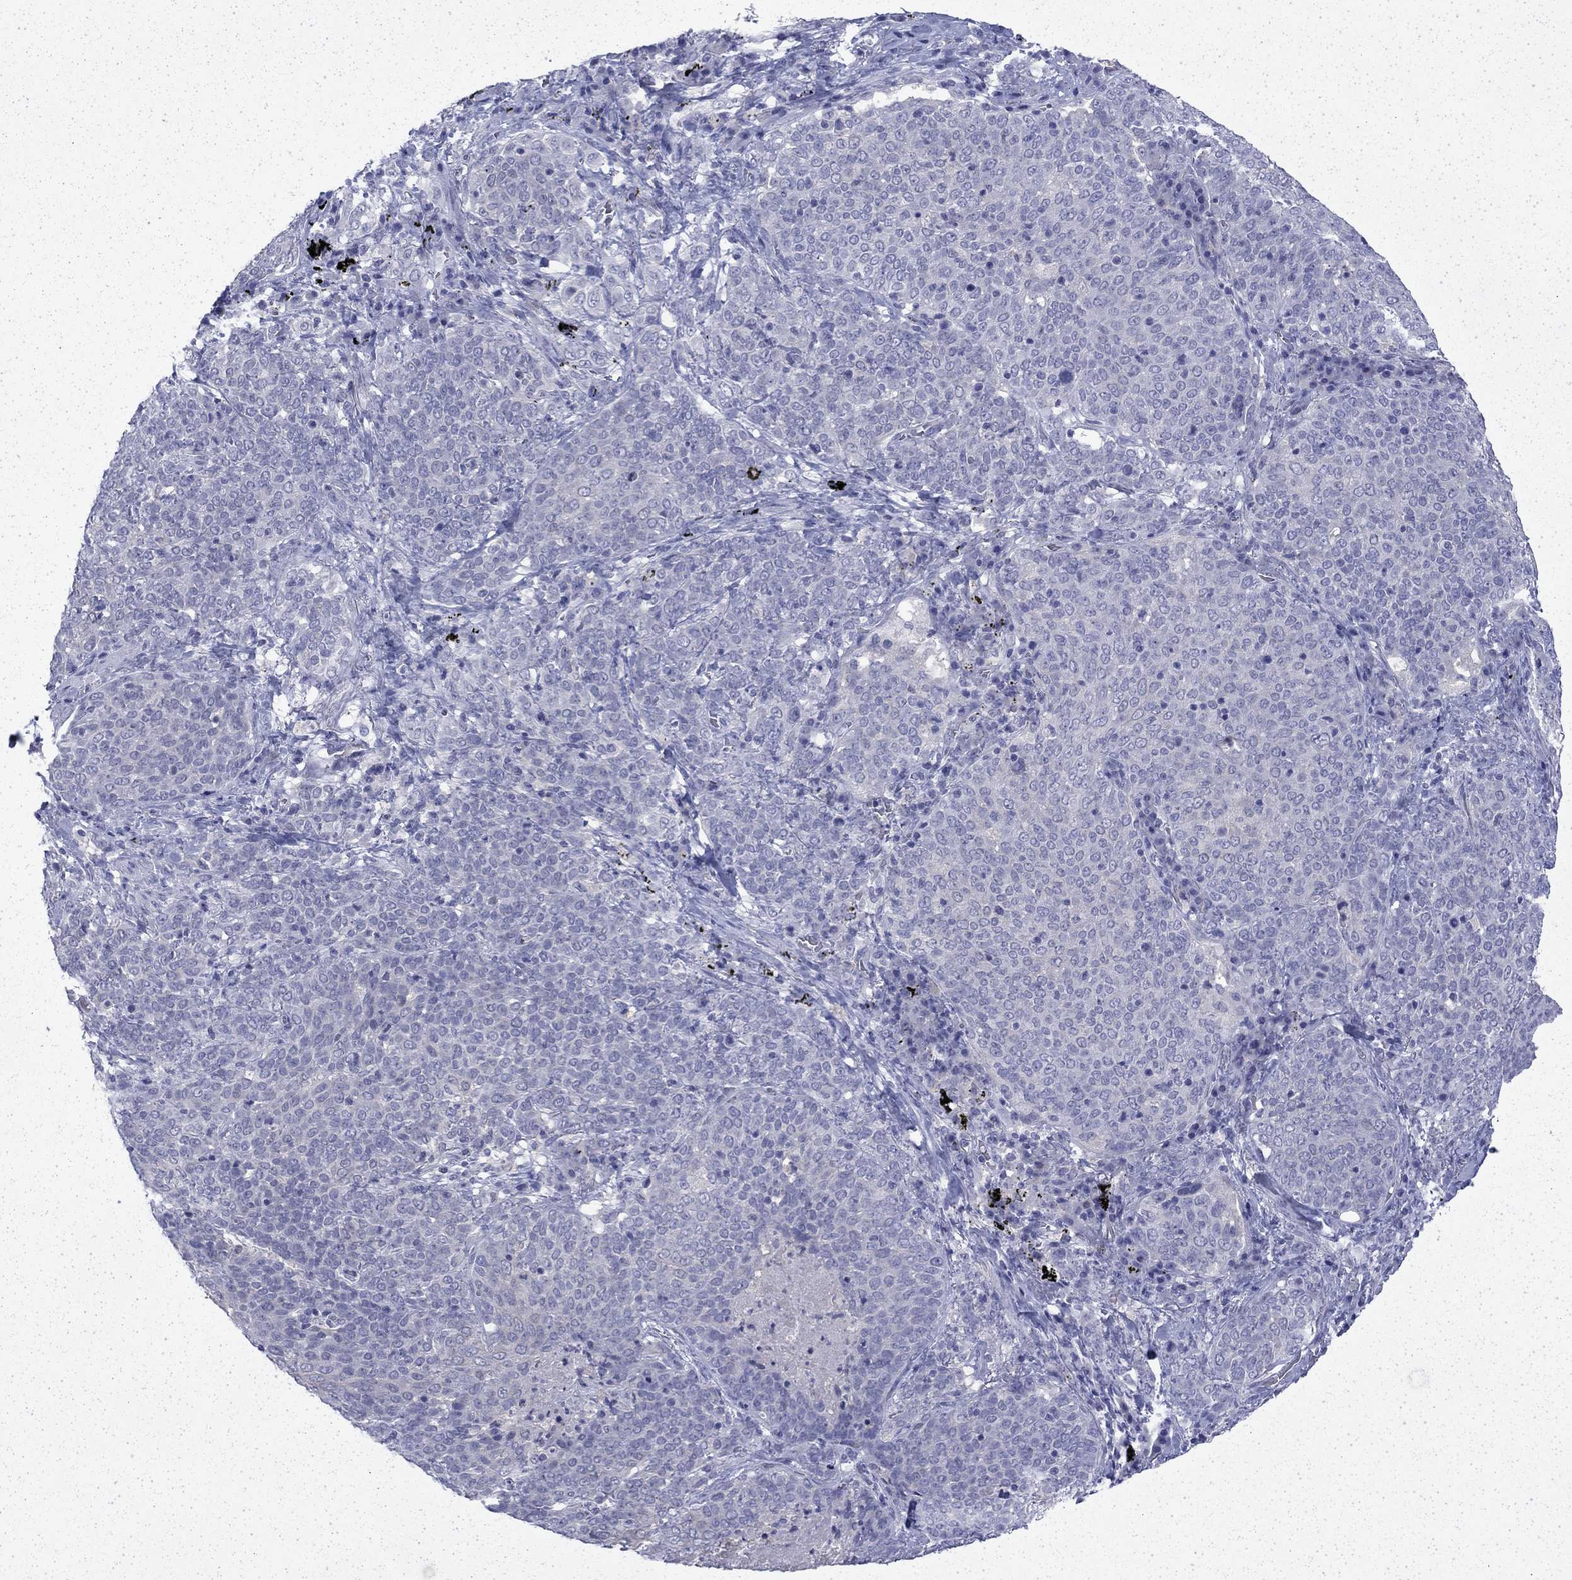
{"staining": {"intensity": "negative", "quantity": "none", "location": "none"}, "tissue": "lung cancer", "cell_type": "Tumor cells", "image_type": "cancer", "snomed": [{"axis": "morphology", "description": "Squamous cell carcinoma, NOS"}, {"axis": "topography", "description": "Lung"}], "caption": "Immunohistochemical staining of lung cancer shows no significant positivity in tumor cells. (DAB immunohistochemistry (IHC) visualized using brightfield microscopy, high magnification).", "gene": "ENPP6", "patient": {"sex": "male", "age": 82}}